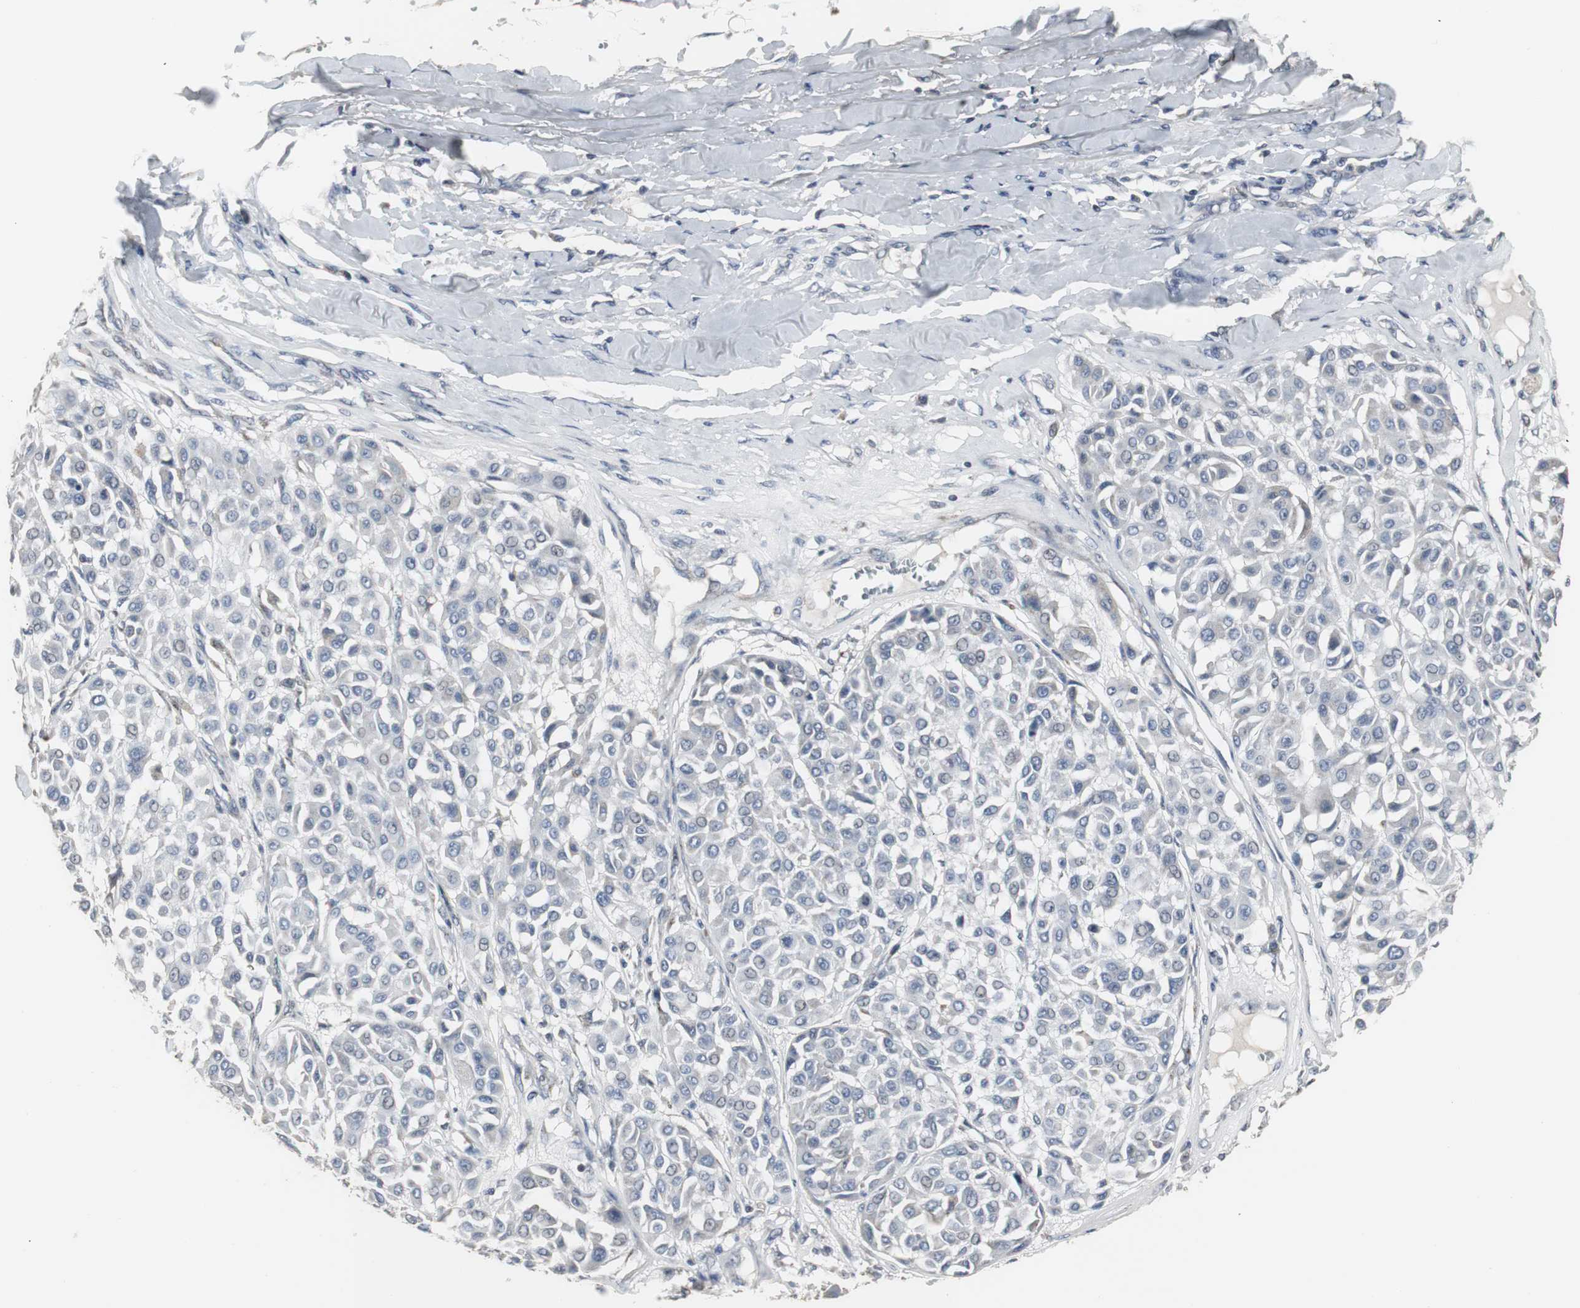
{"staining": {"intensity": "negative", "quantity": "none", "location": "none"}, "tissue": "melanoma", "cell_type": "Tumor cells", "image_type": "cancer", "snomed": [{"axis": "morphology", "description": "Malignant melanoma, Metastatic site"}, {"axis": "topography", "description": "Soft tissue"}], "caption": "Tumor cells show no significant expression in malignant melanoma (metastatic site).", "gene": "ACAA1", "patient": {"sex": "male", "age": 41}}